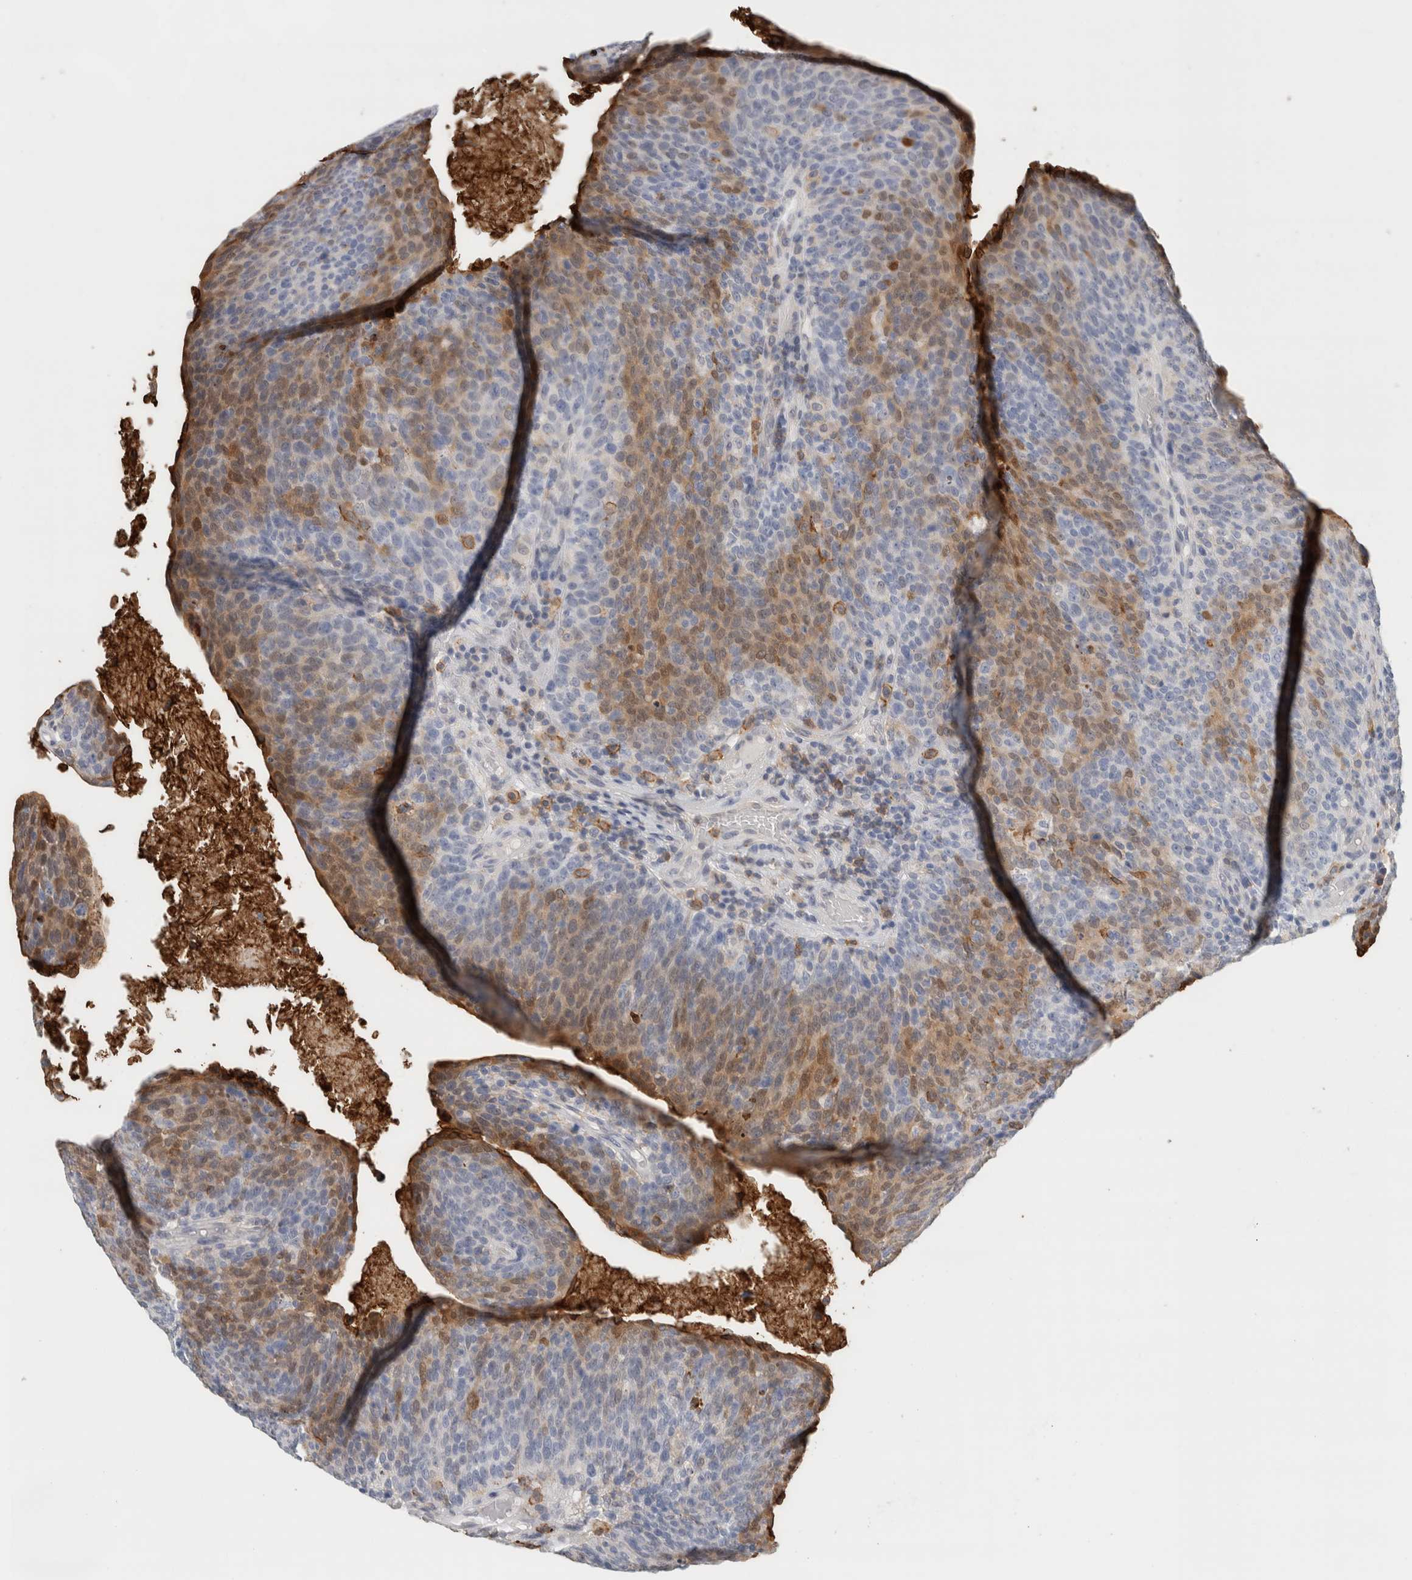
{"staining": {"intensity": "moderate", "quantity": "25%-75%", "location": "cytoplasmic/membranous"}, "tissue": "head and neck cancer", "cell_type": "Tumor cells", "image_type": "cancer", "snomed": [{"axis": "morphology", "description": "Squamous cell carcinoma, NOS"}, {"axis": "morphology", "description": "Squamous cell carcinoma, metastatic, NOS"}, {"axis": "topography", "description": "Lymph node"}, {"axis": "topography", "description": "Head-Neck"}], "caption": "A histopathology image of metastatic squamous cell carcinoma (head and neck) stained for a protein demonstrates moderate cytoplasmic/membranous brown staining in tumor cells. (Brightfield microscopy of DAB IHC at high magnification).", "gene": "P2RY2", "patient": {"sex": "male", "age": 62}}